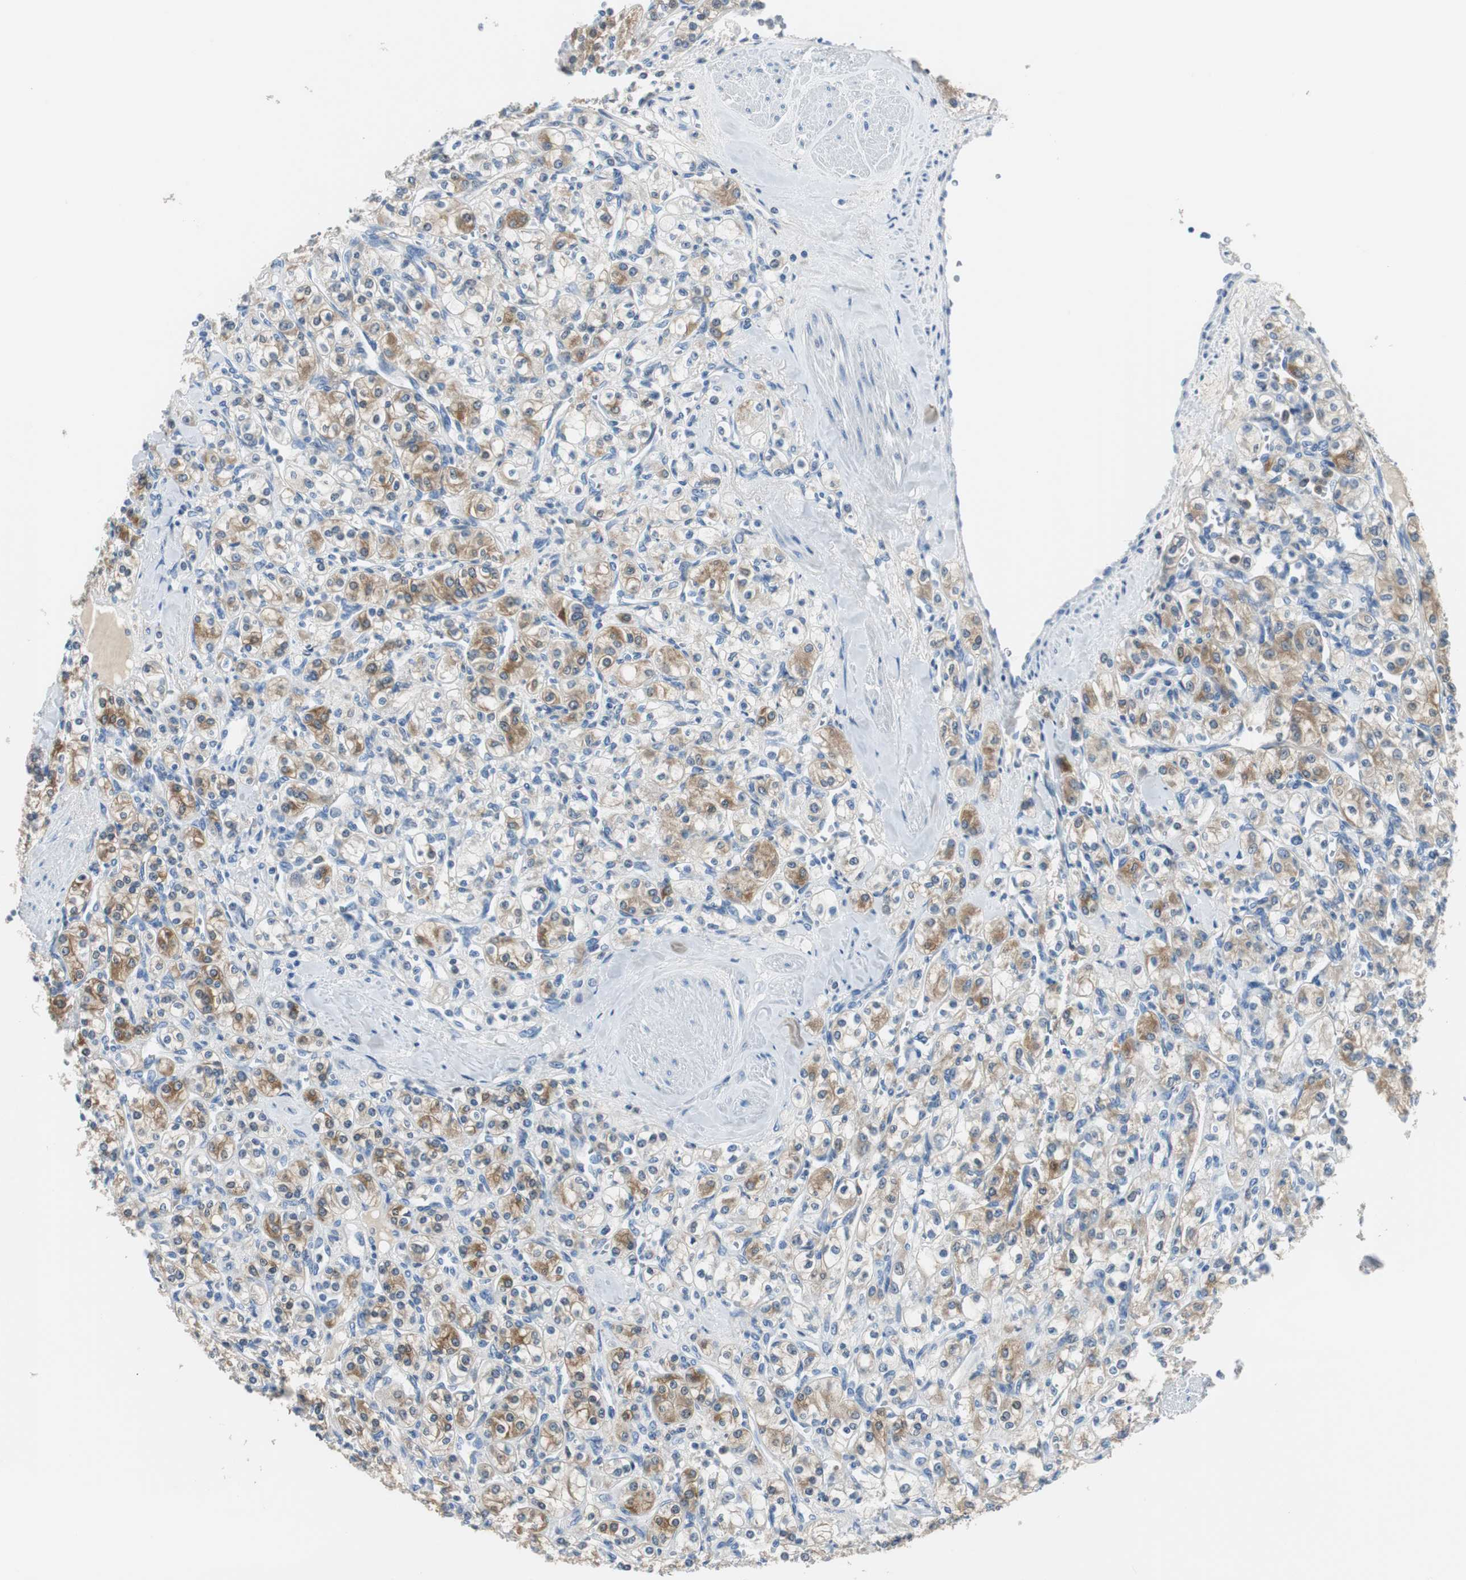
{"staining": {"intensity": "moderate", "quantity": "25%-75%", "location": "cytoplasmic/membranous"}, "tissue": "renal cancer", "cell_type": "Tumor cells", "image_type": "cancer", "snomed": [{"axis": "morphology", "description": "Adenocarcinoma, NOS"}, {"axis": "topography", "description": "Kidney"}], "caption": "Protein expression by immunohistochemistry (IHC) shows moderate cytoplasmic/membranous positivity in about 25%-75% of tumor cells in adenocarcinoma (renal).", "gene": "FBP1", "patient": {"sex": "male", "age": 77}}